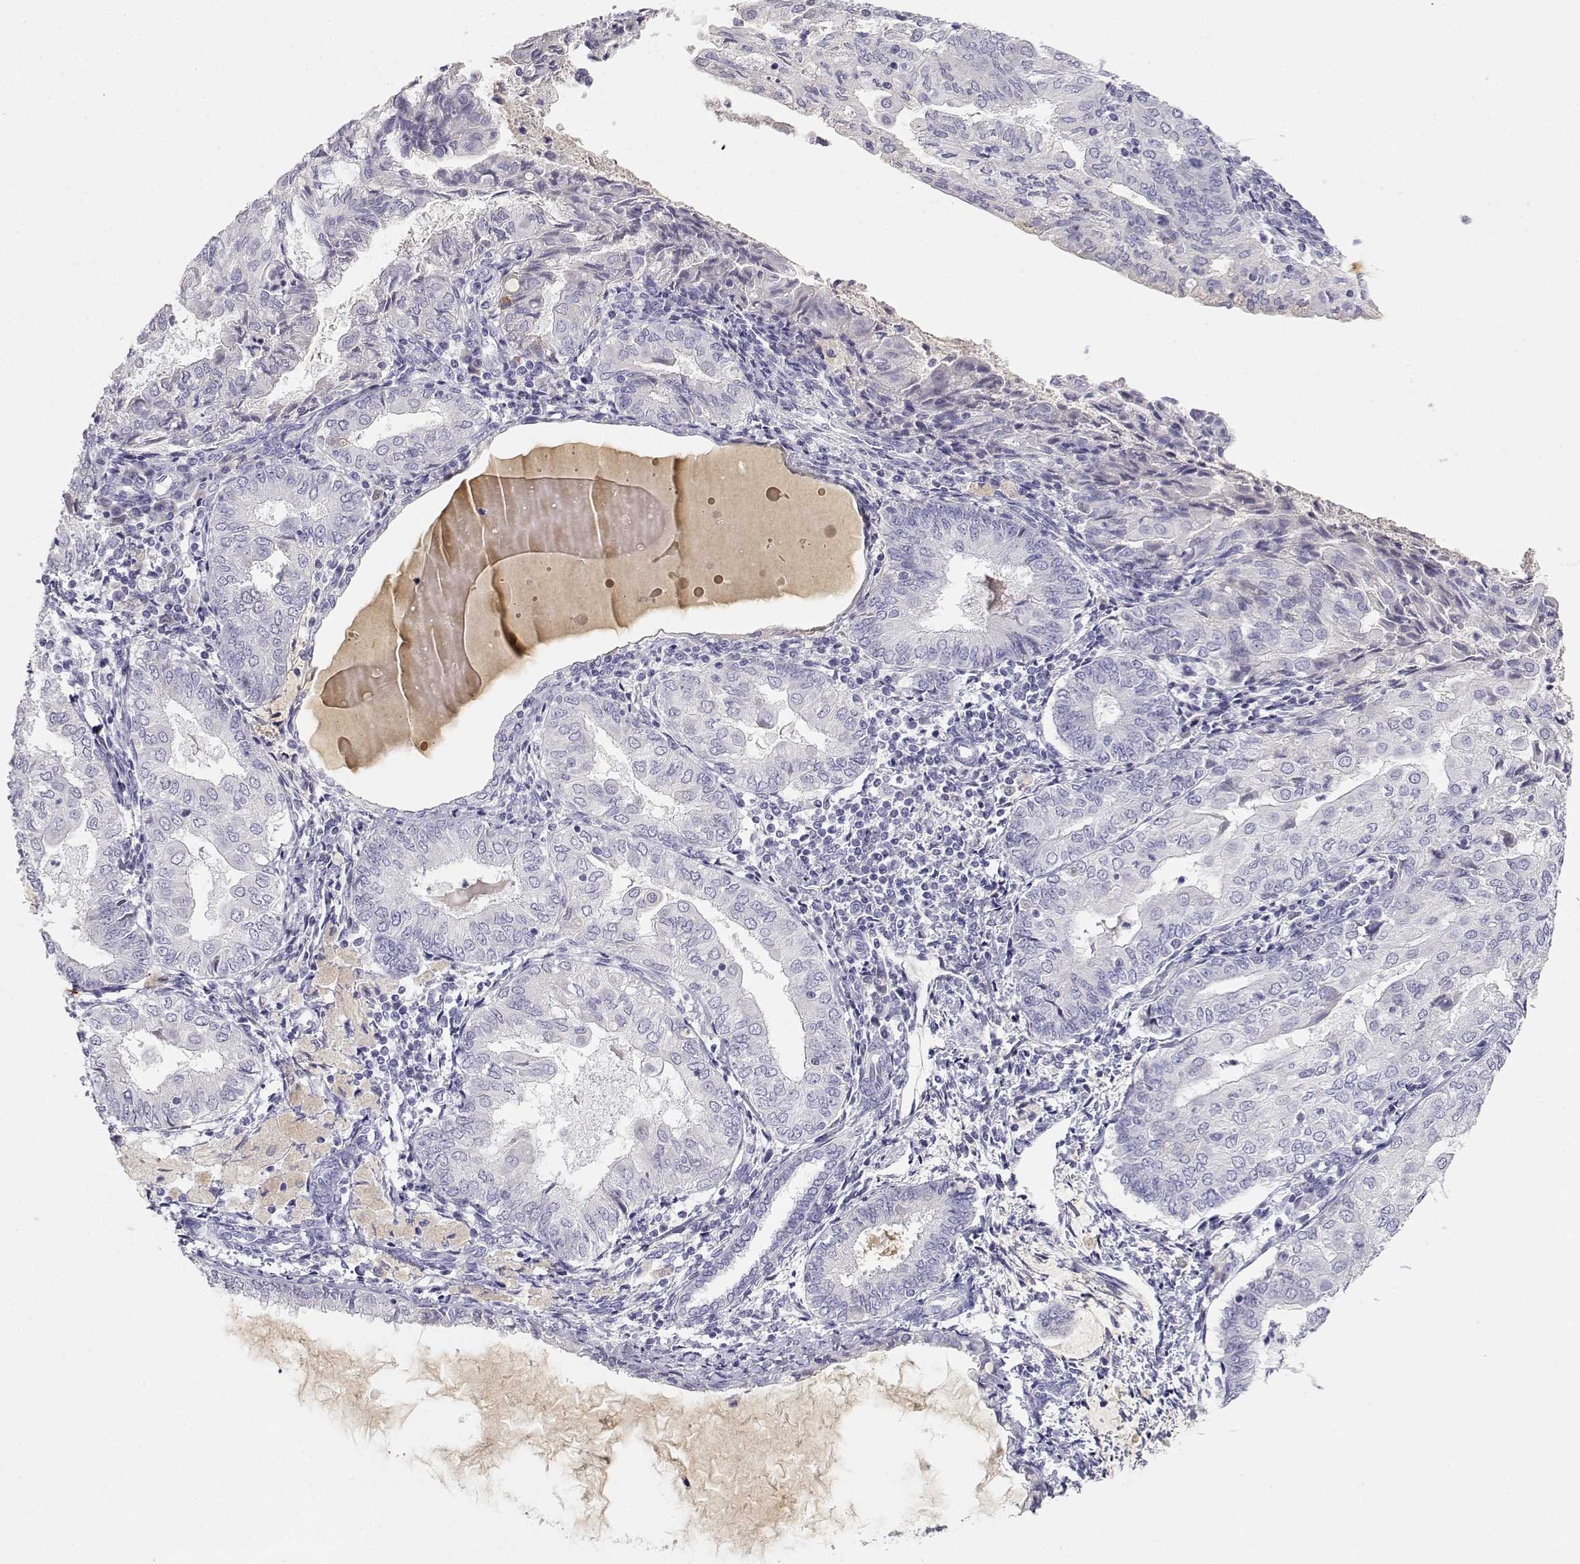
{"staining": {"intensity": "negative", "quantity": "none", "location": "none"}, "tissue": "endometrial cancer", "cell_type": "Tumor cells", "image_type": "cancer", "snomed": [{"axis": "morphology", "description": "Adenocarcinoma, NOS"}, {"axis": "topography", "description": "Endometrium"}], "caption": "Human adenocarcinoma (endometrial) stained for a protein using immunohistochemistry (IHC) reveals no staining in tumor cells.", "gene": "GPR174", "patient": {"sex": "female", "age": 68}}